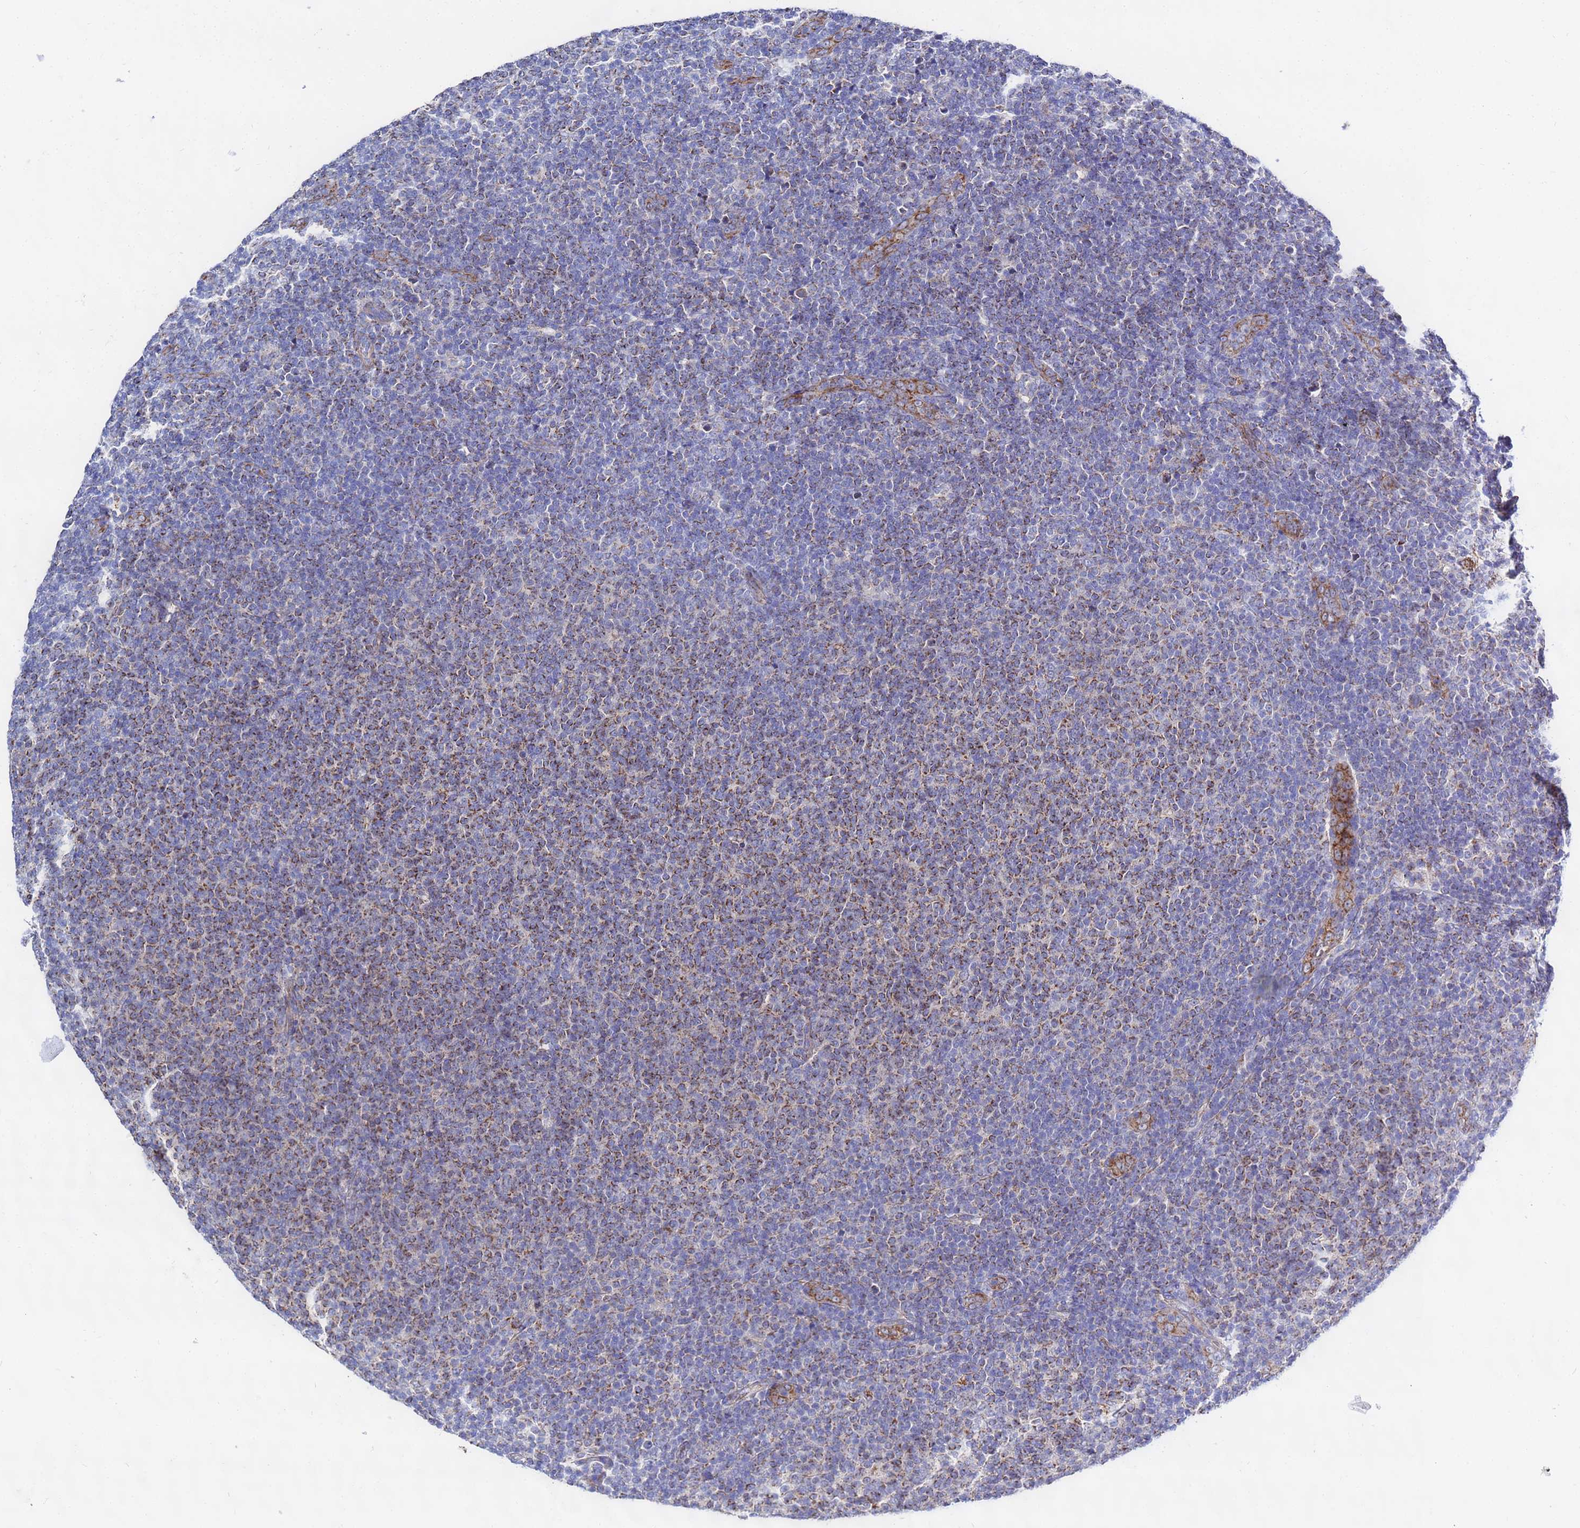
{"staining": {"intensity": "moderate", "quantity": "25%-75%", "location": "cytoplasmic/membranous"}, "tissue": "lymphoma", "cell_type": "Tumor cells", "image_type": "cancer", "snomed": [{"axis": "morphology", "description": "Malignant lymphoma, non-Hodgkin's type, Low grade"}, {"axis": "topography", "description": "Lymph node"}], "caption": "Tumor cells reveal moderate cytoplasmic/membranous expression in about 25%-75% of cells in low-grade malignant lymphoma, non-Hodgkin's type.", "gene": "FAHD2A", "patient": {"sex": "male", "age": 66}}